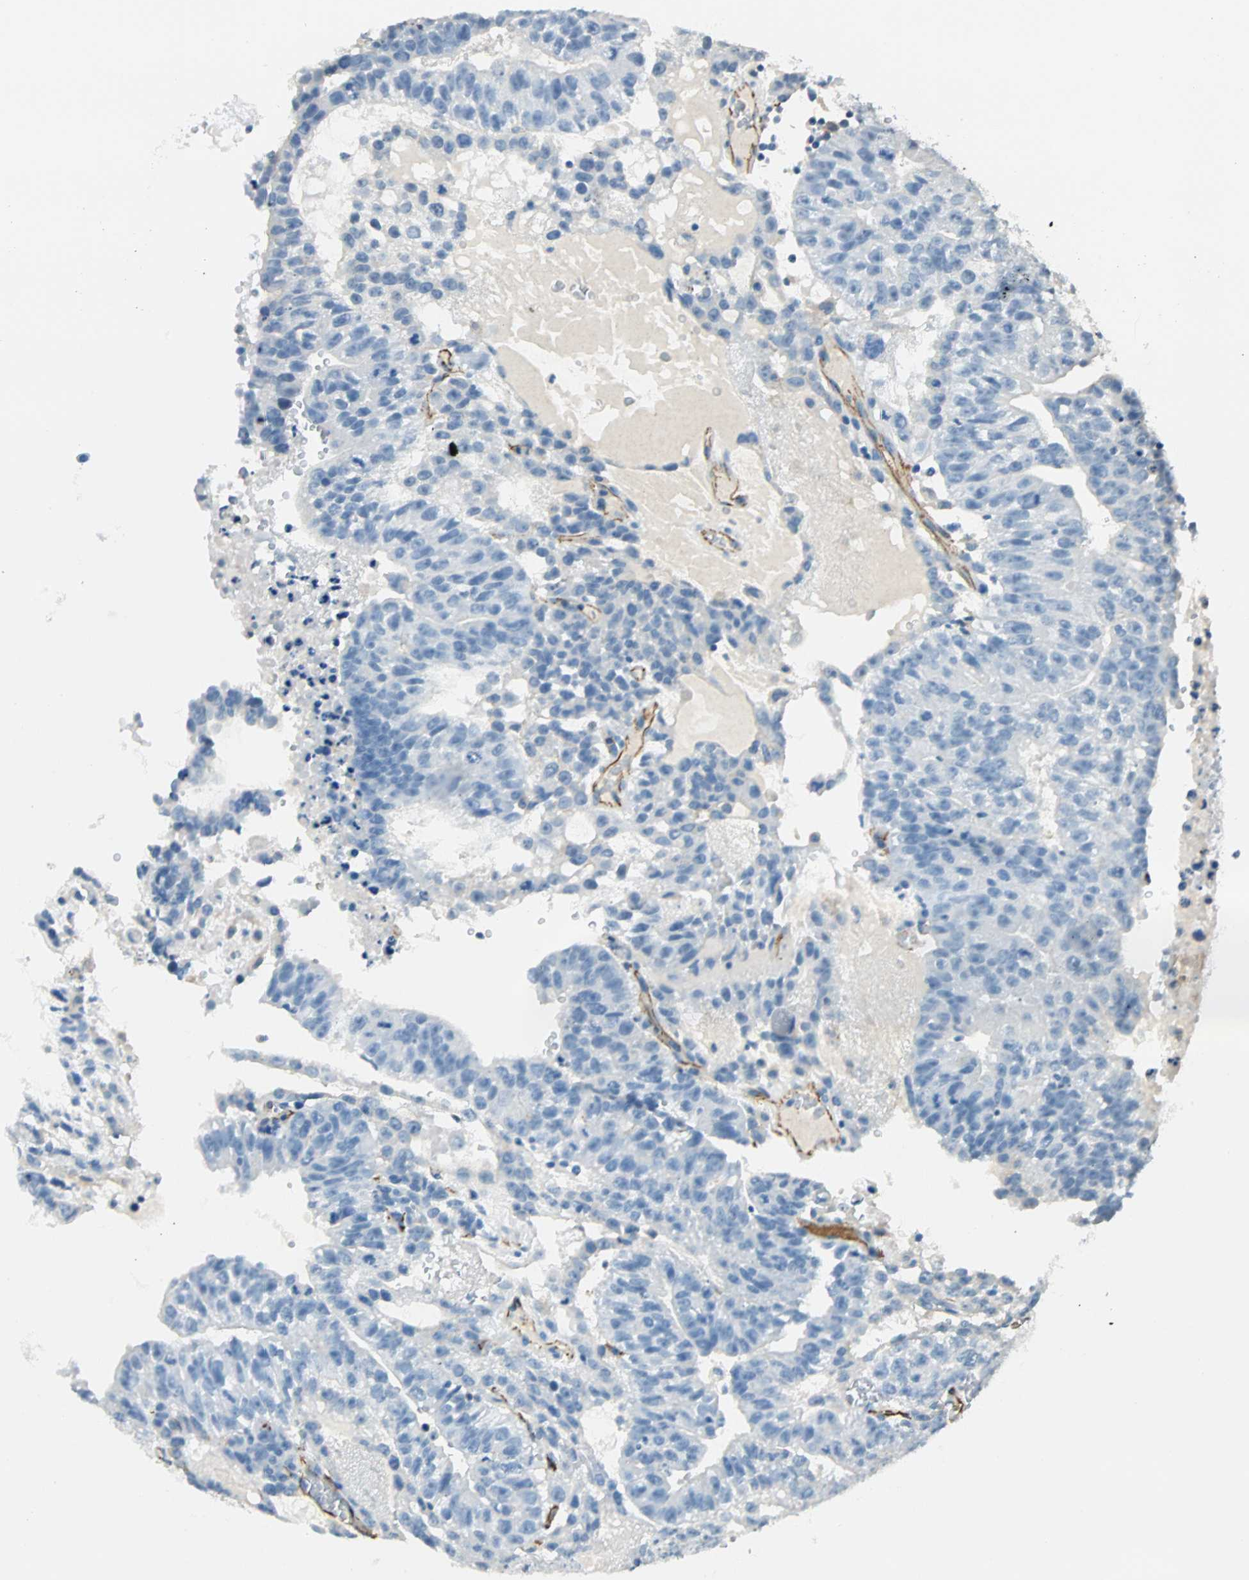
{"staining": {"intensity": "weak", "quantity": "<25%", "location": "cytoplasmic/membranous"}, "tissue": "testis cancer", "cell_type": "Tumor cells", "image_type": "cancer", "snomed": [{"axis": "morphology", "description": "Seminoma, NOS"}, {"axis": "morphology", "description": "Carcinoma, Embryonal, NOS"}, {"axis": "topography", "description": "Testis"}], "caption": "Tumor cells are negative for protein expression in human testis embryonal carcinoma.", "gene": "VPS9D1", "patient": {"sex": "male", "age": 52}}